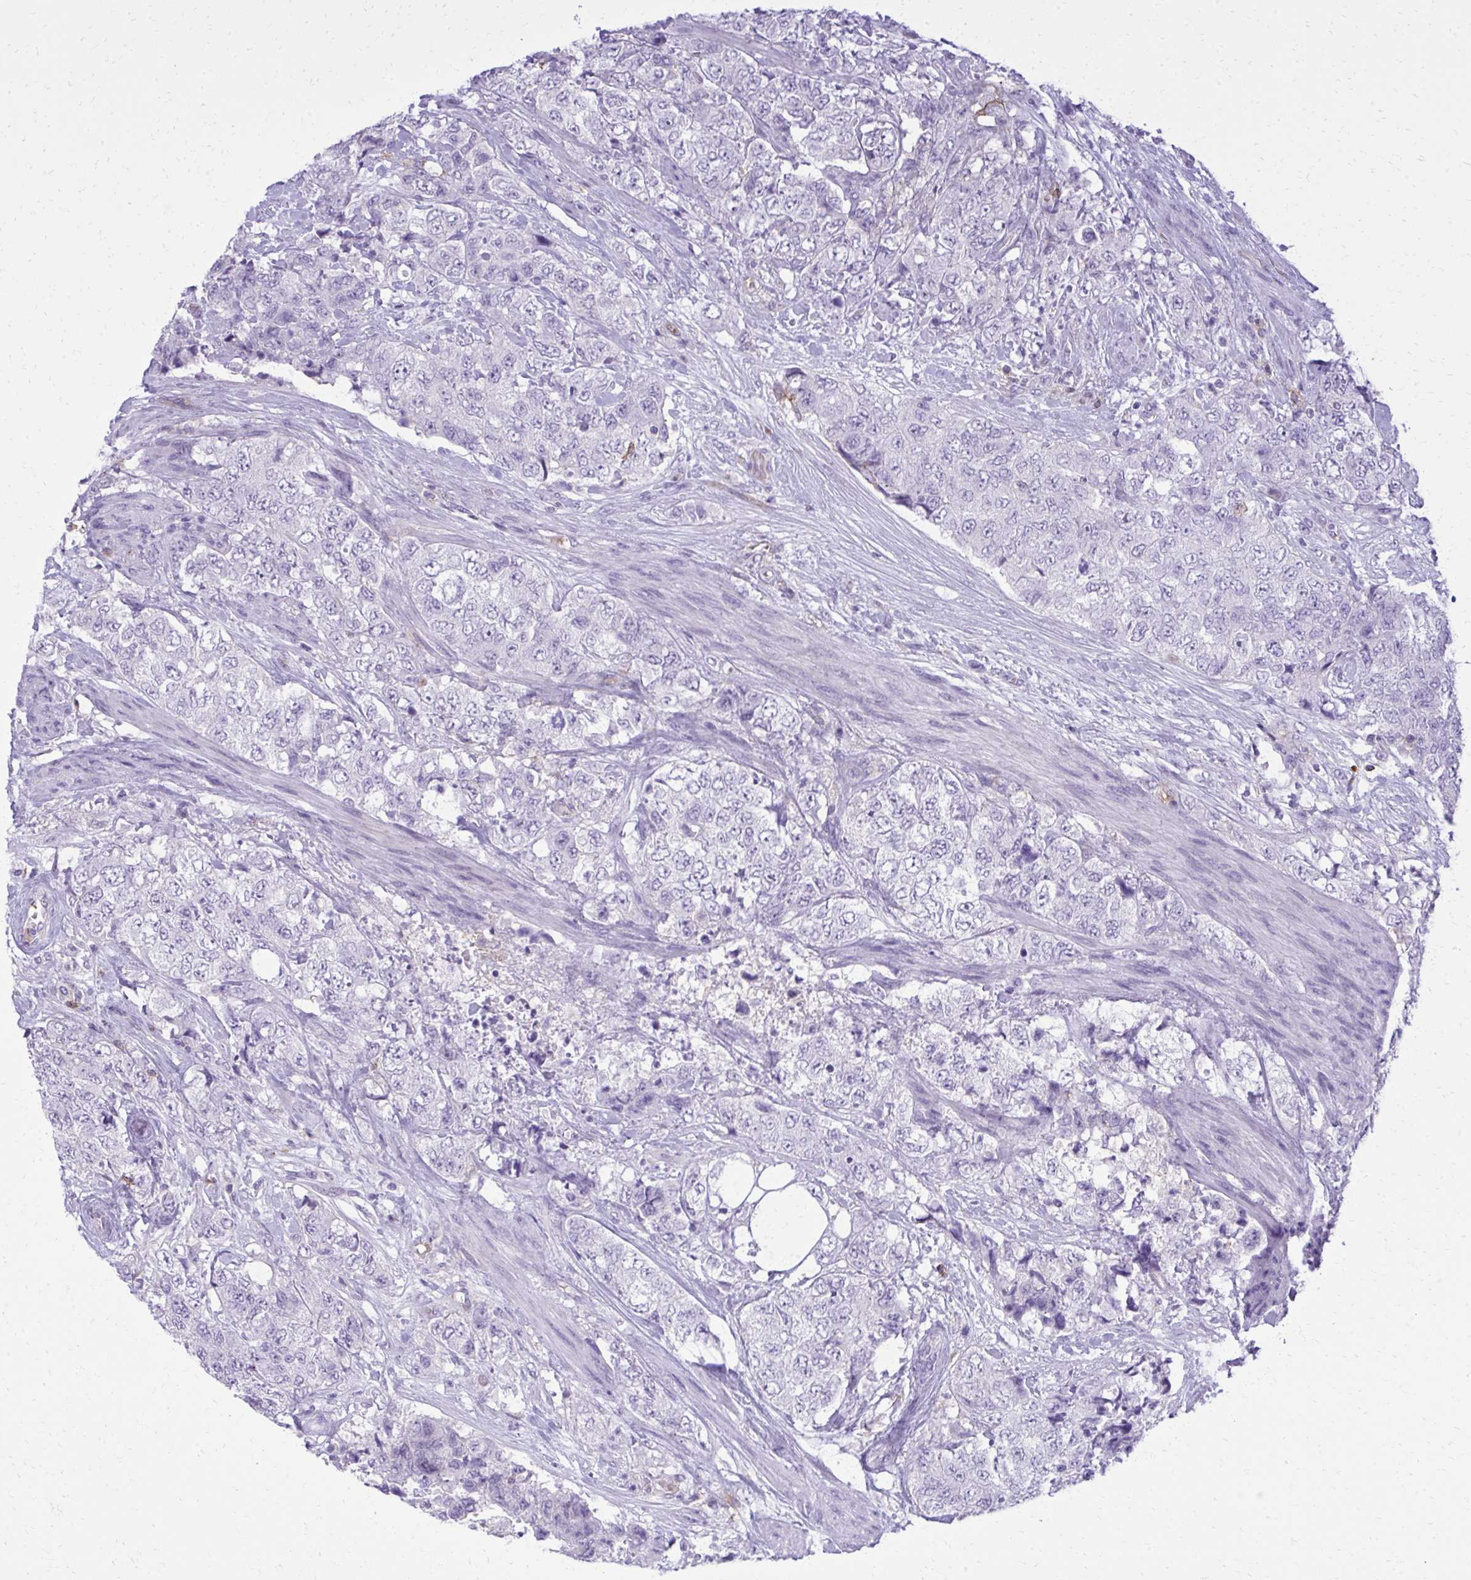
{"staining": {"intensity": "negative", "quantity": "none", "location": "none"}, "tissue": "urothelial cancer", "cell_type": "Tumor cells", "image_type": "cancer", "snomed": [{"axis": "morphology", "description": "Urothelial carcinoma, High grade"}, {"axis": "topography", "description": "Urinary bladder"}], "caption": "An image of human urothelial cancer is negative for staining in tumor cells. Nuclei are stained in blue.", "gene": "PITPNM3", "patient": {"sex": "female", "age": 78}}